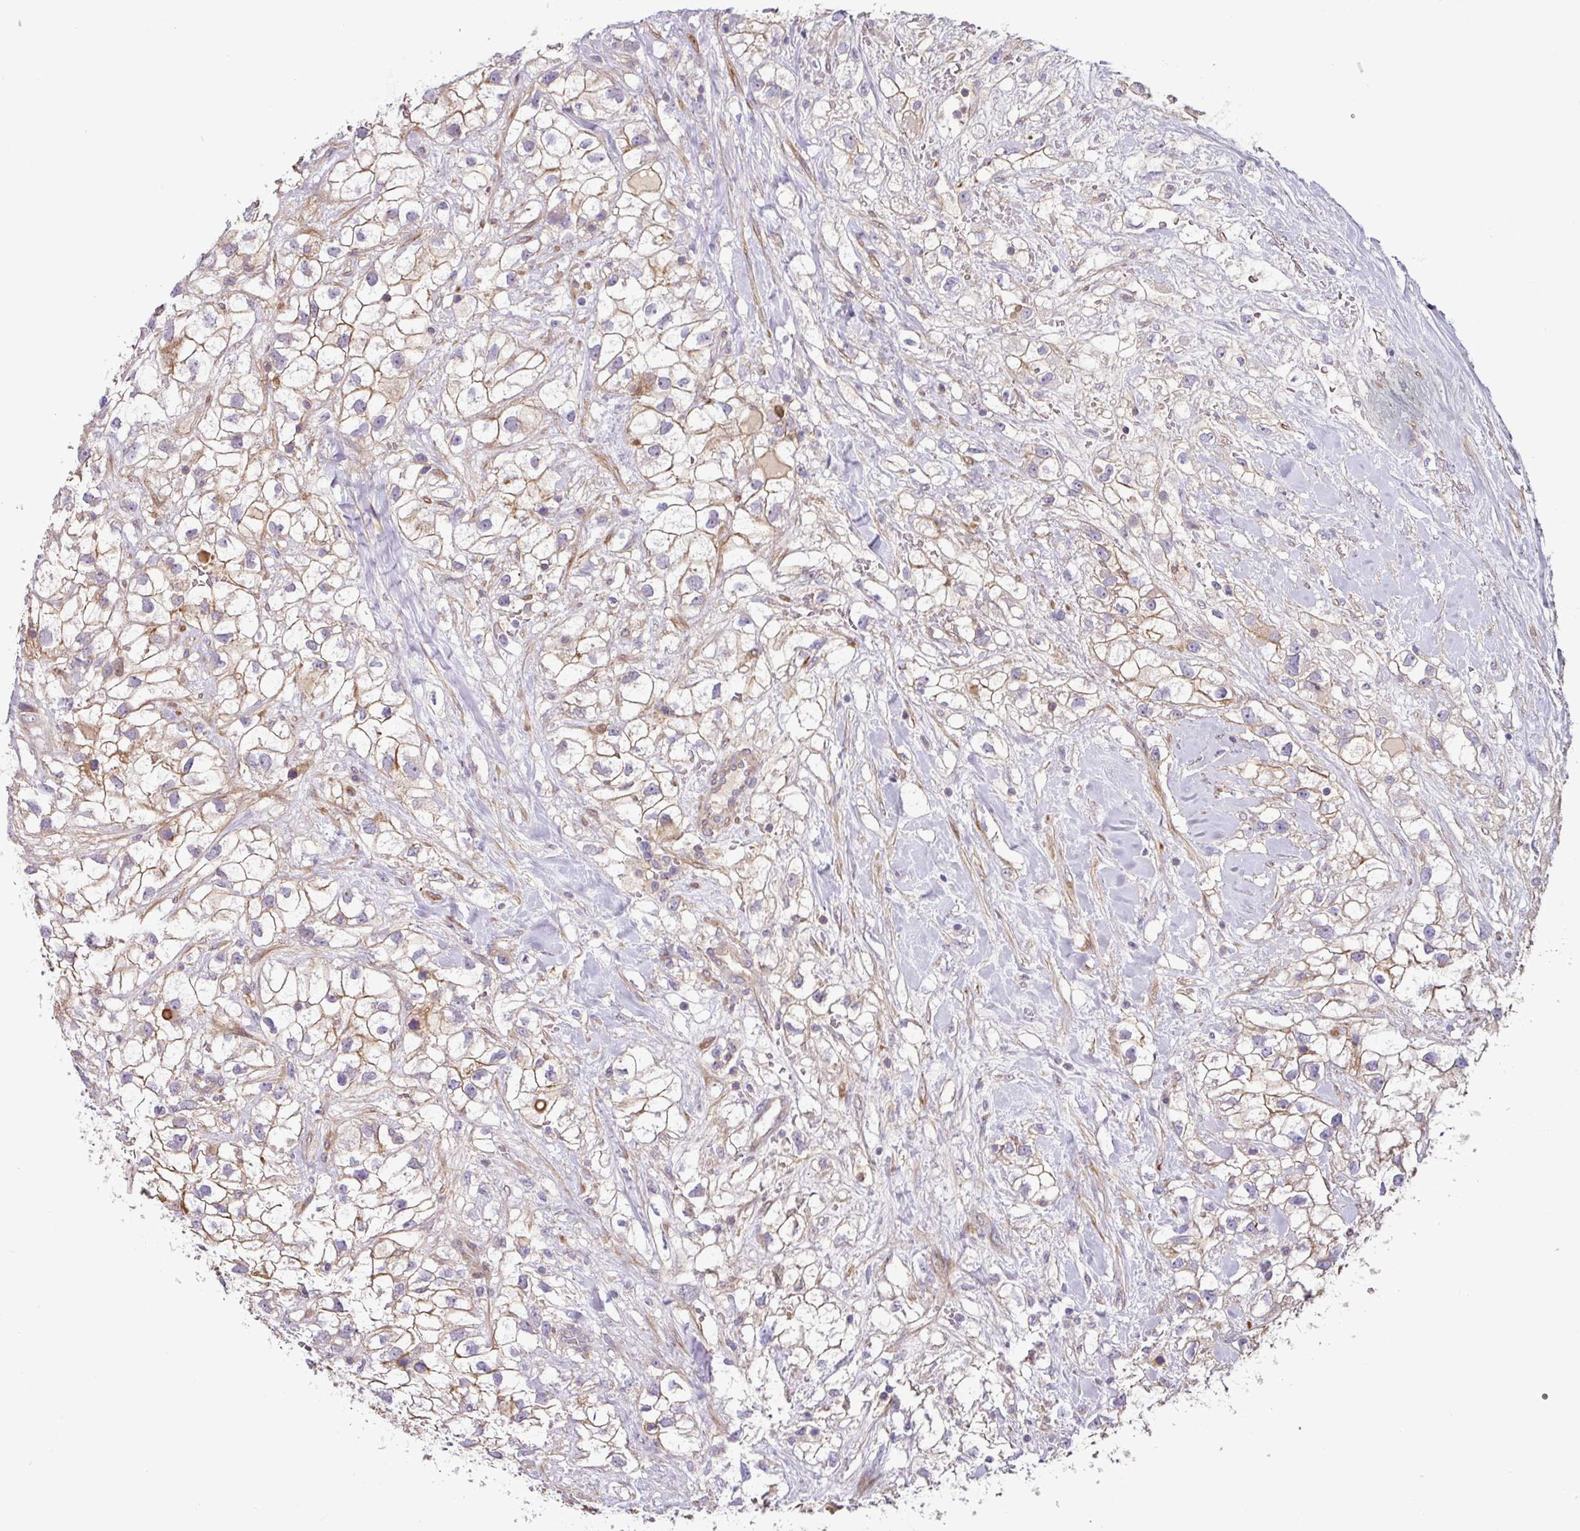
{"staining": {"intensity": "negative", "quantity": "none", "location": "none"}, "tissue": "renal cancer", "cell_type": "Tumor cells", "image_type": "cancer", "snomed": [{"axis": "morphology", "description": "Adenocarcinoma, NOS"}, {"axis": "topography", "description": "Kidney"}], "caption": "Human renal cancer (adenocarcinoma) stained for a protein using IHC displays no positivity in tumor cells.", "gene": "CASP2", "patient": {"sex": "male", "age": 59}}